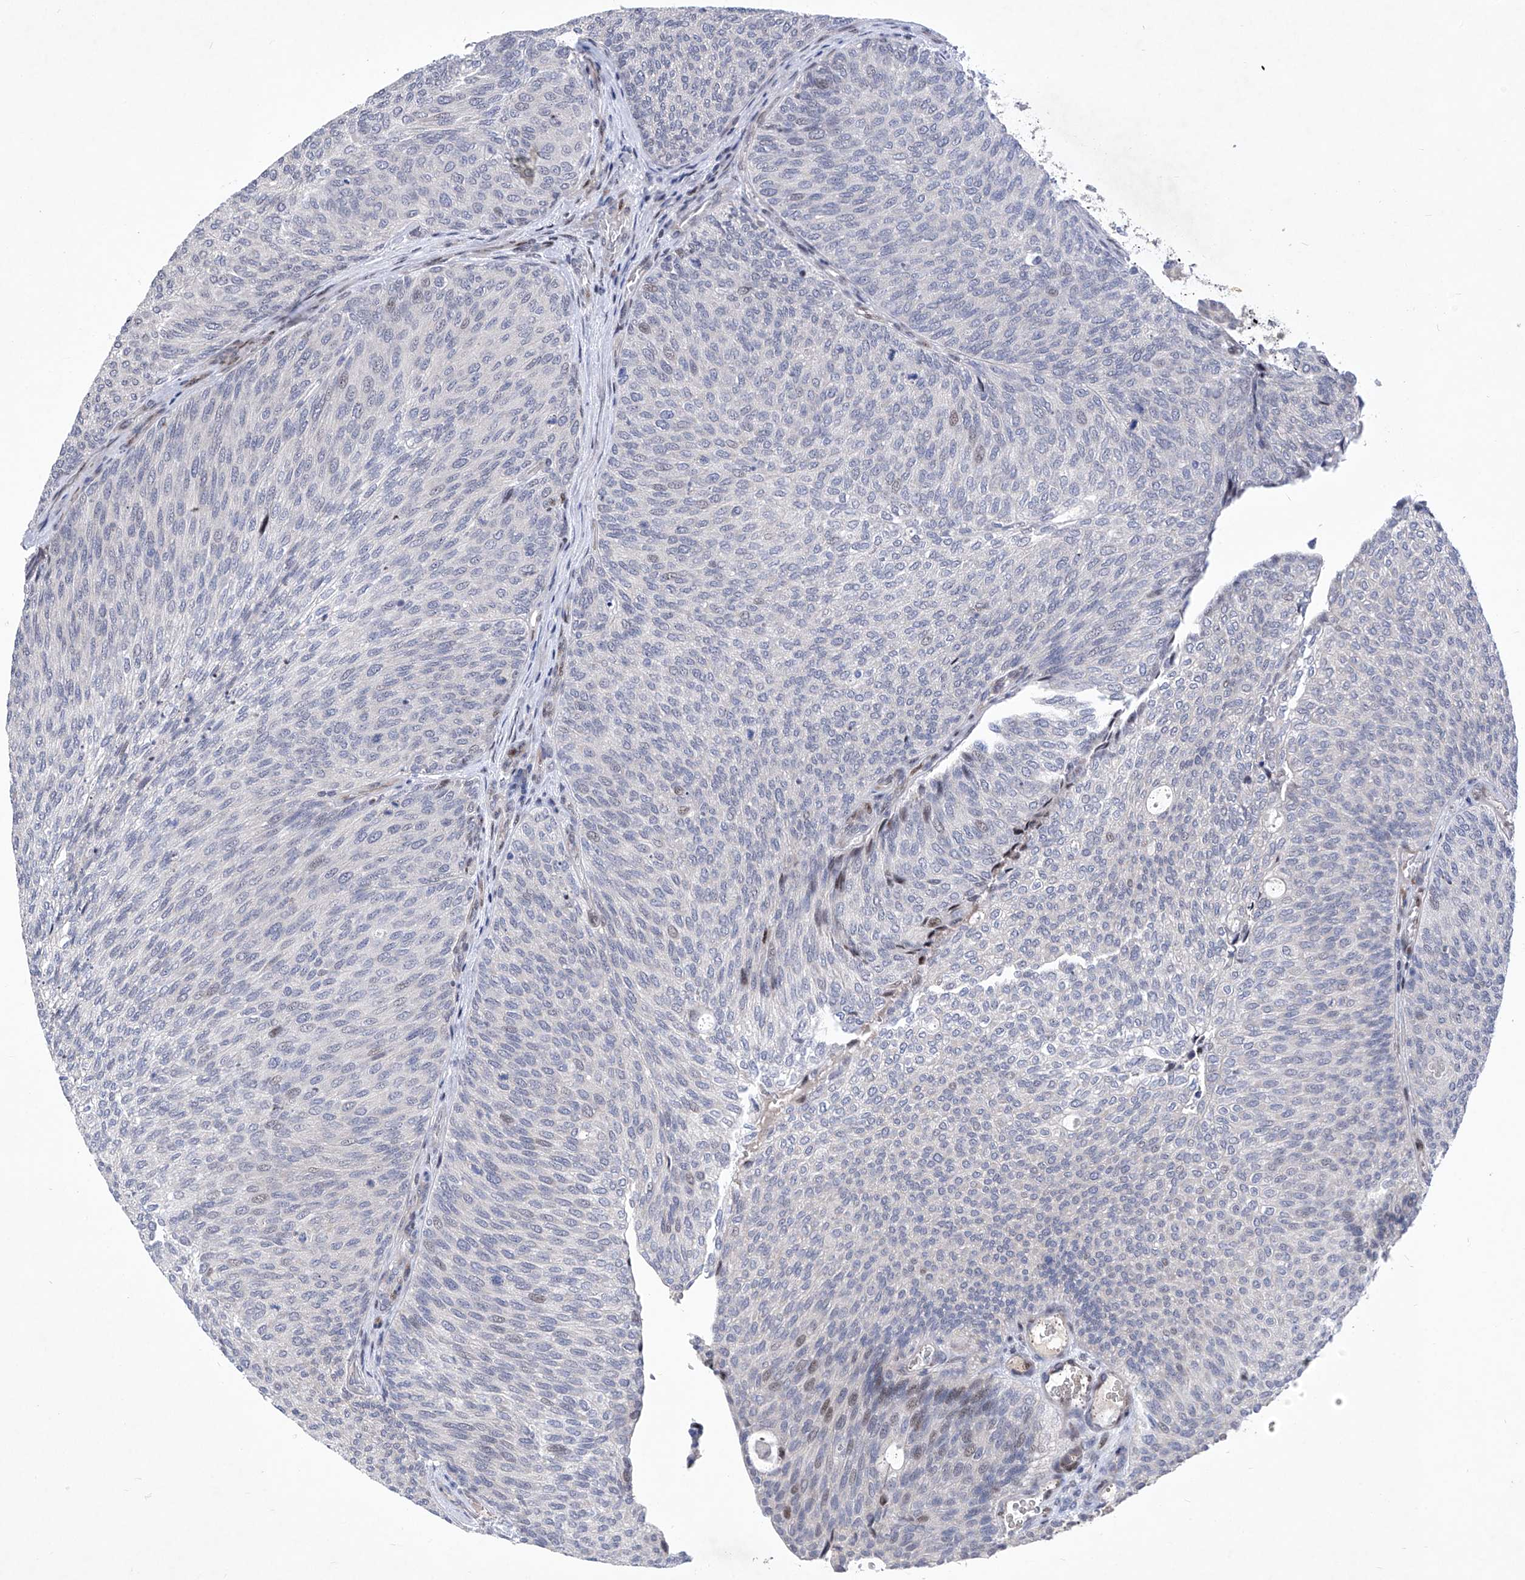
{"staining": {"intensity": "weak", "quantity": "<25%", "location": "nuclear"}, "tissue": "urothelial cancer", "cell_type": "Tumor cells", "image_type": "cancer", "snomed": [{"axis": "morphology", "description": "Urothelial carcinoma, Low grade"}, {"axis": "topography", "description": "Urinary bladder"}], "caption": "The IHC histopathology image has no significant positivity in tumor cells of urothelial carcinoma (low-grade) tissue.", "gene": "NUFIP1", "patient": {"sex": "female", "age": 79}}